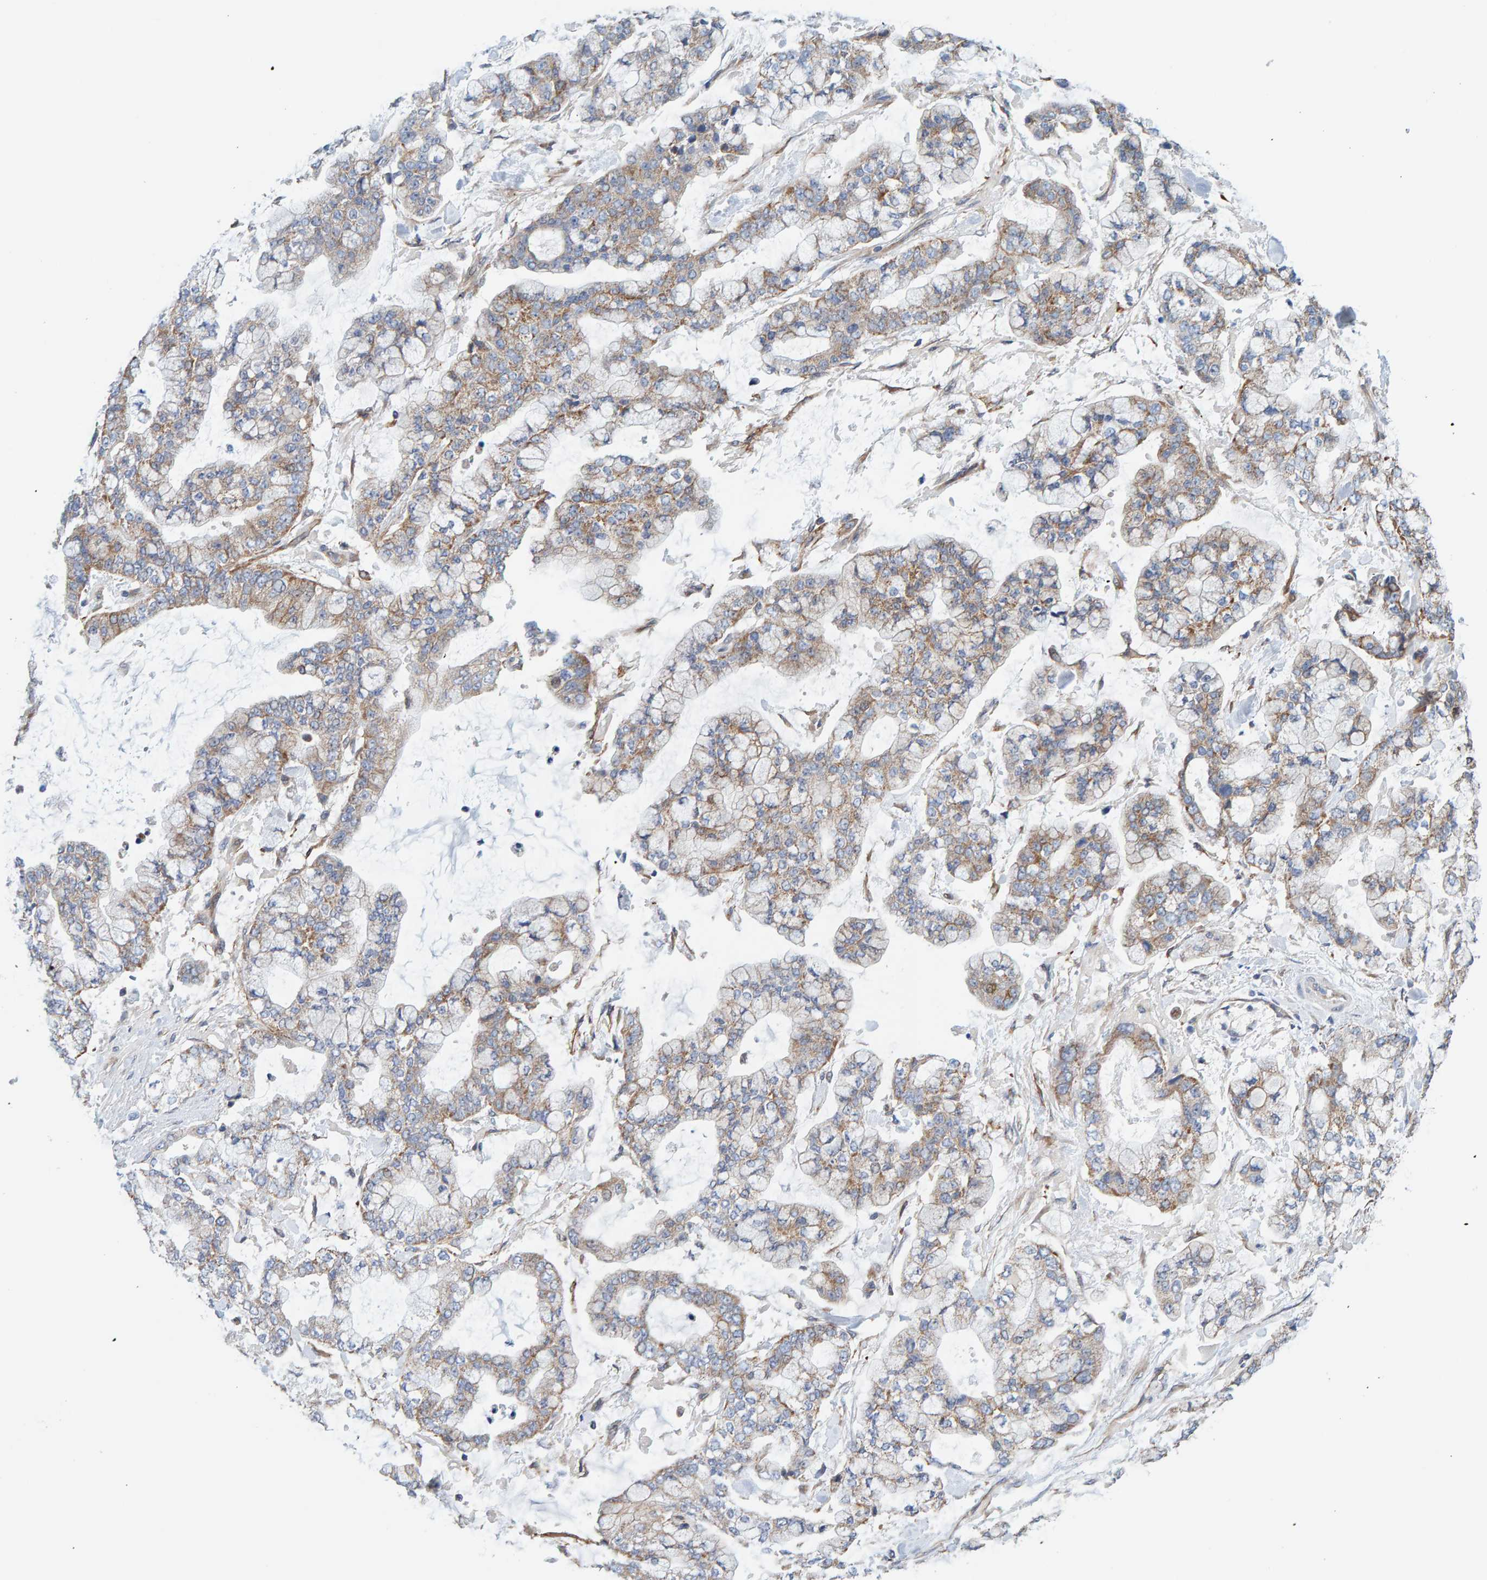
{"staining": {"intensity": "moderate", "quantity": "25%-75%", "location": "cytoplasmic/membranous"}, "tissue": "stomach cancer", "cell_type": "Tumor cells", "image_type": "cancer", "snomed": [{"axis": "morphology", "description": "Normal tissue, NOS"}, {"axis": "morphology", "description": "Adenocarcinoma, NOS"}, {"axis": "topography", "description": "Stomach, upper"}, {"axis": "topography", "description": "Stomach"}], "caption": "A histopathology image of adenocarcinoma (stomach) stained for a protein reveals moderate cytoplasmic/membranous brown staining in tumor cells.", "gene": "RGP1", "patient": {"sex": "male", "age": 76}}